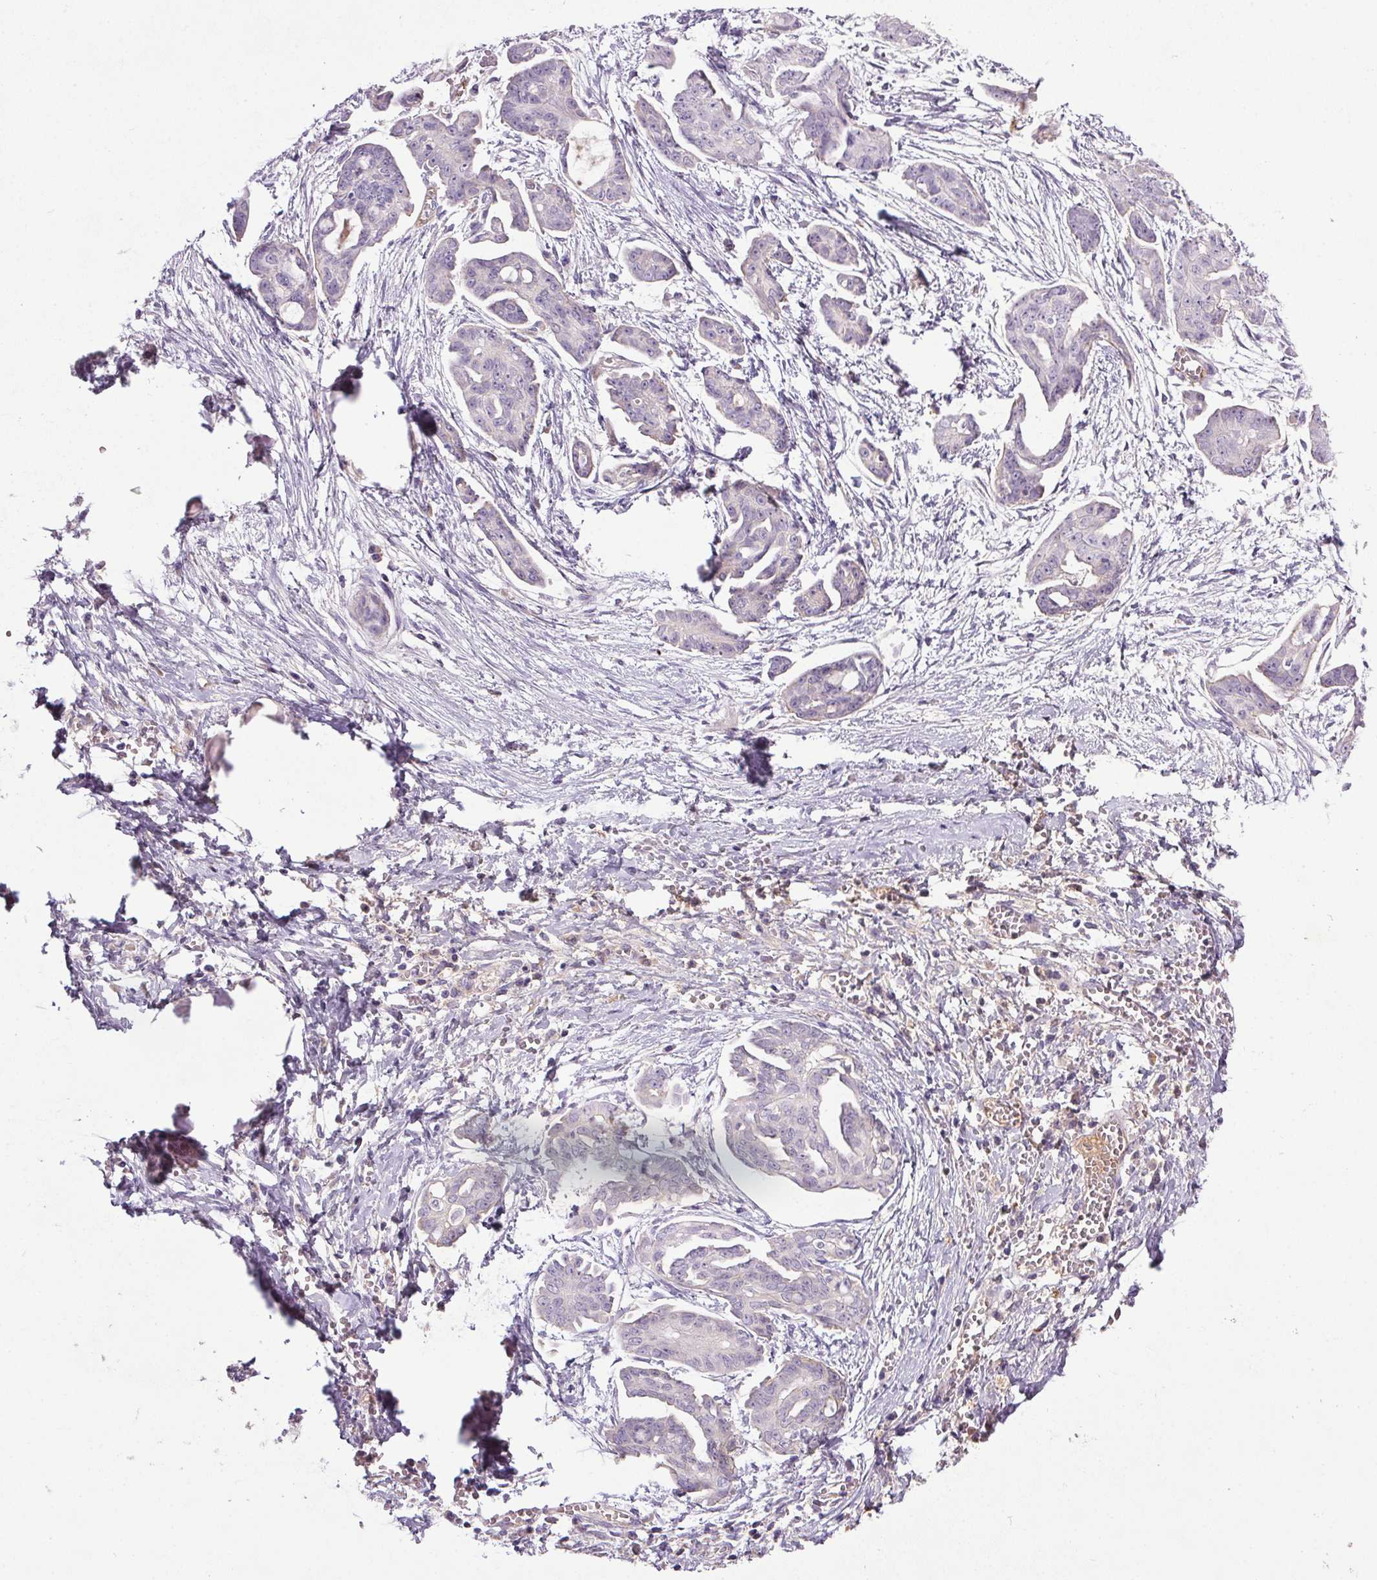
{"staining": {"intensity": "negative", "quantity": "none", "location": "none"}, "tissue": "ovarian cancer", "cell_type": "Tumor cells", "image_type": "cancer", "snomed": [{"axis": "morphology", "description": "Cystadenocarcinoma, serous, NOS"}, {"axis": "topography", "description": "Ovary"}], "caption": "This is a histopathology image of immunohistochemistry (IHC) staining of ovarian serous cystadenocarcinoma, which shows no expression in tumor cells.", "gene": "APOC4", "patient": {"sex": "female", "age": 71}}